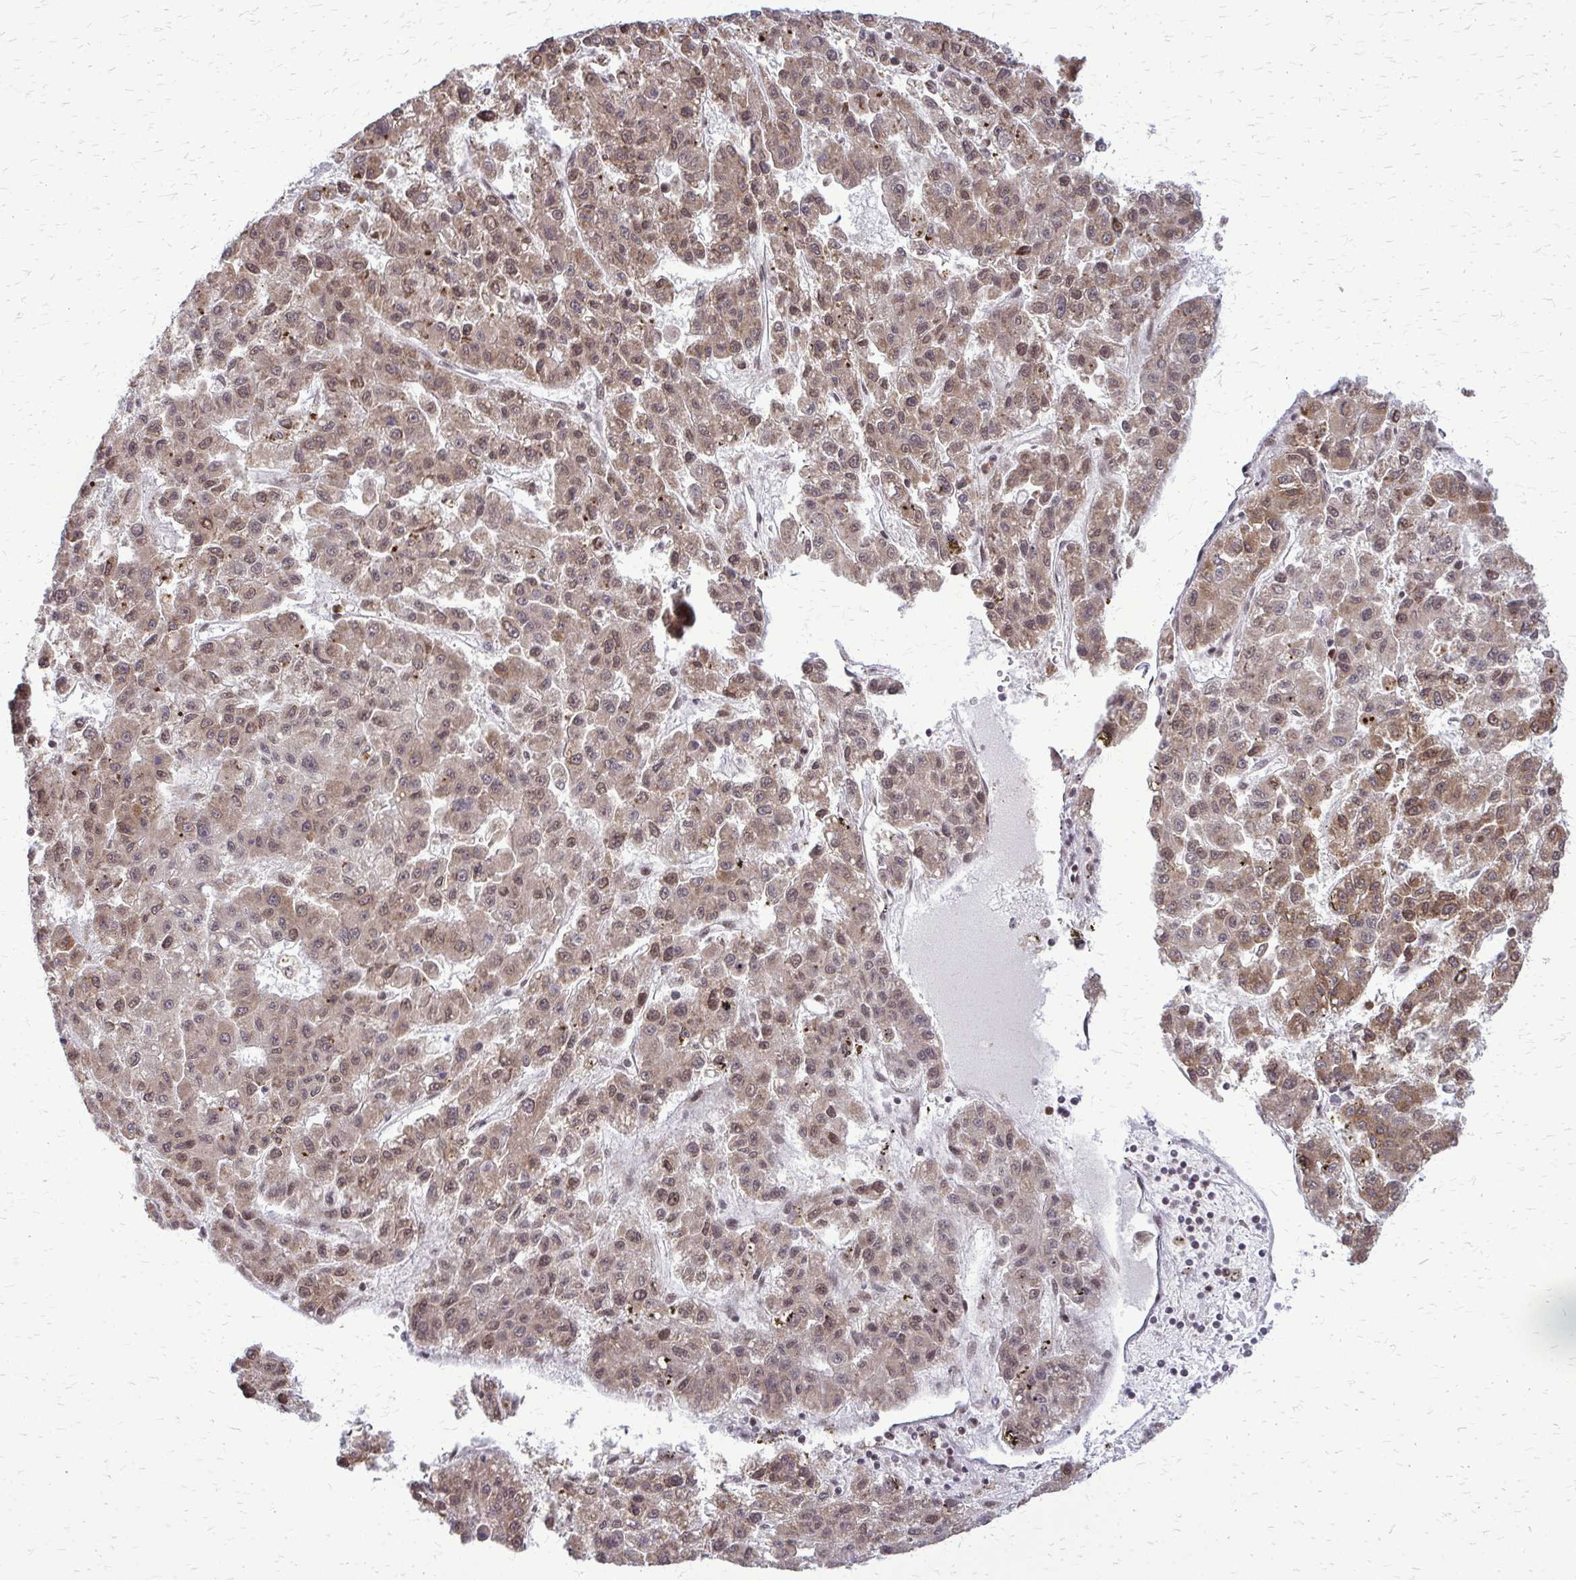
{"staining": {"intensity": "moderate", "quantity": ">75%", "location": "cytoplasmic/membranous,nuclear"}, "tissue": "liver cancer", "cell_type": "Tumor cells", "image_type": "cancer", "snomed": [{"axis": "morphology", "description": "Carcinoma, Hepatocellular, NOS"}, {"axis": "topography", "description": "Liver"}], "caption": "Human liver cancer (hepatocellular carcinoma) stained with a brown dye exhibits moderate cytoplasmic/membranous and nuclear positive staining in about >75% of tumor cells.", "gene": "HDAC3", "patient": {"sex": "male", "age": 70}}